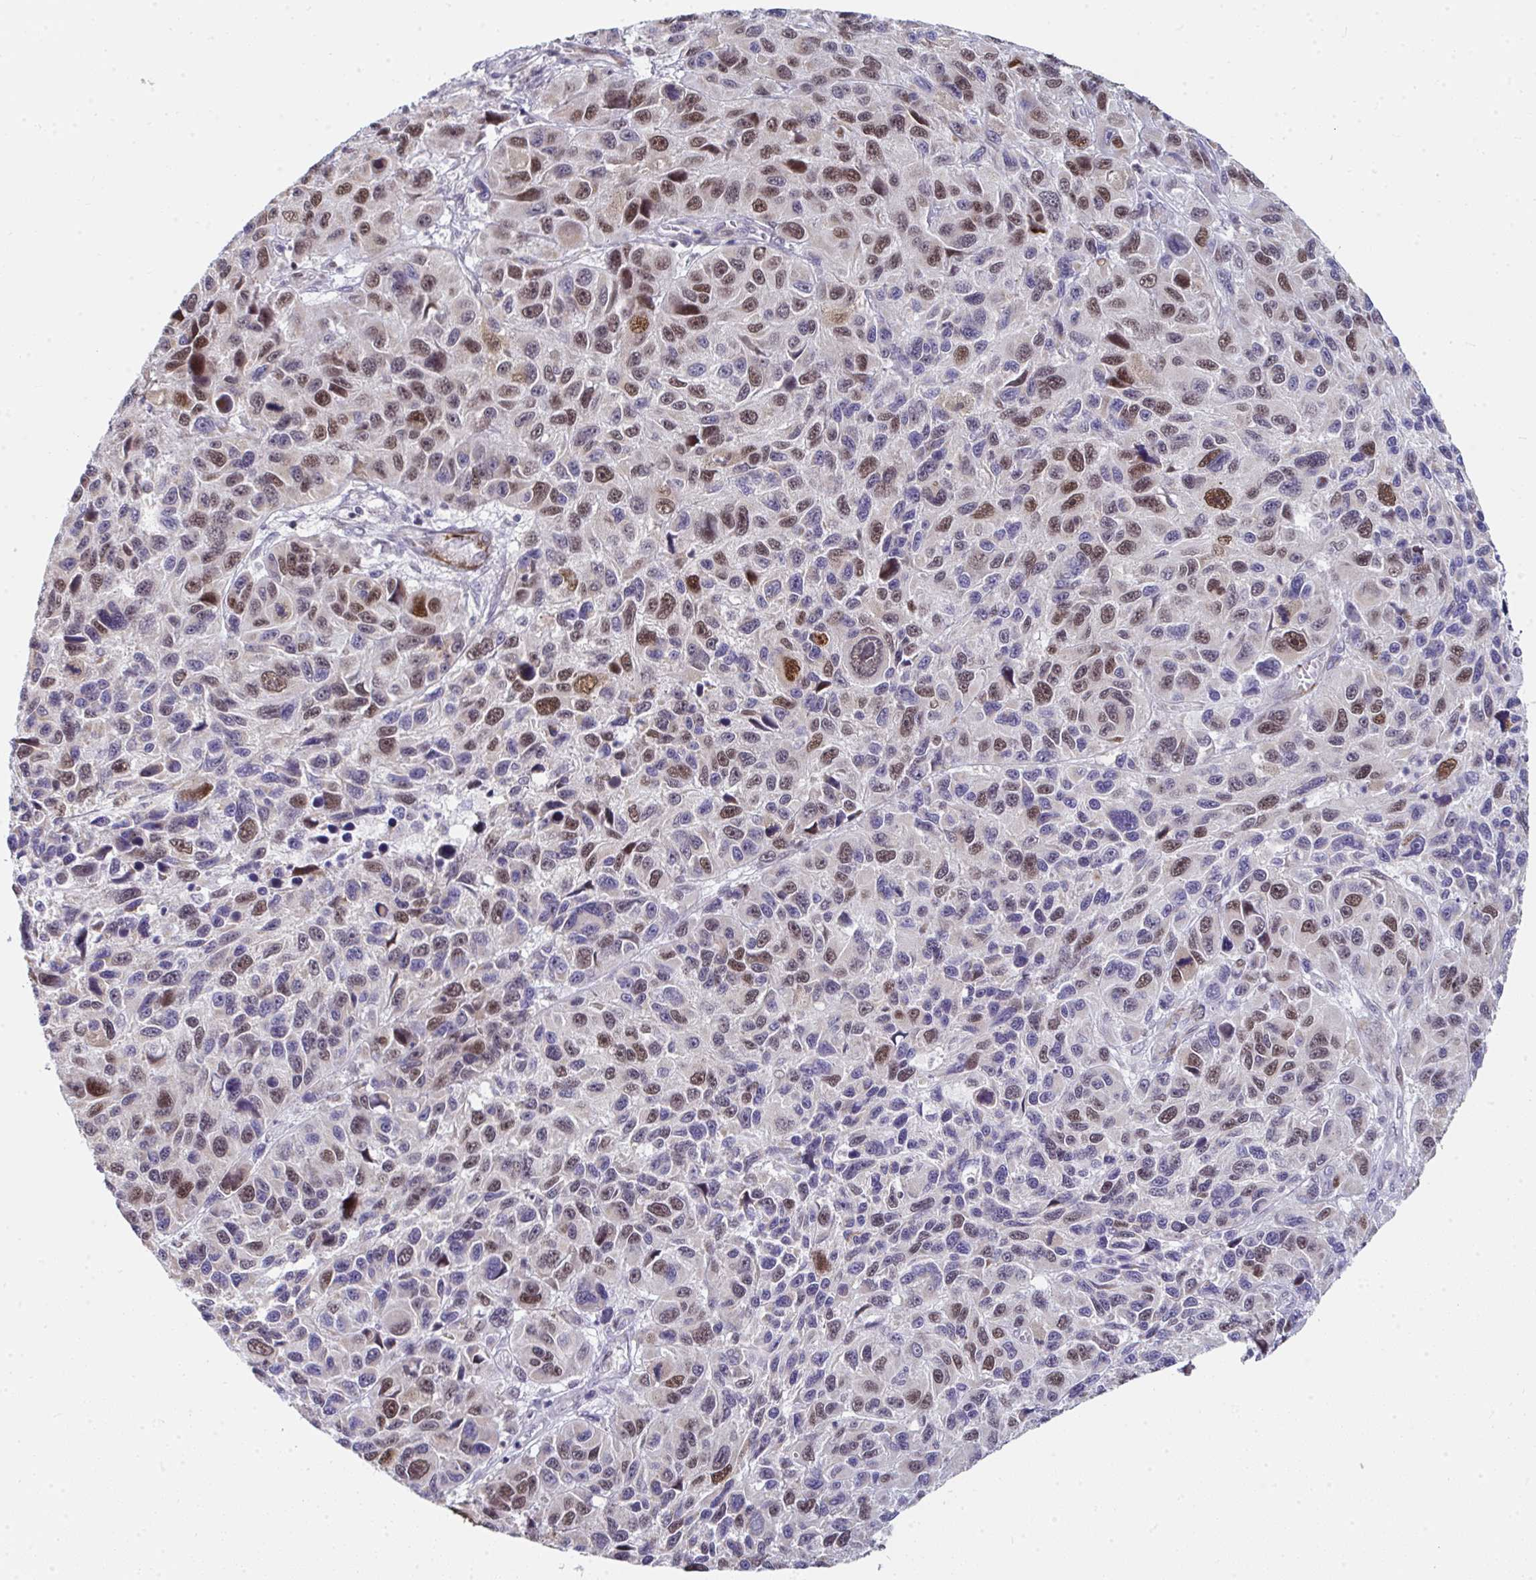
{"staining": {"intensity": "moderate", "quantity": "25%-75%", "location": "nuclear"}, "tissue": "melanoma", "cell_type": "Tumor cells", "image_type": "cancer", "snomed": [{"axis": "morphology", "description": "Malignant melanoma, NOS"}, {"axis": "topography", "description": "Skin"}], "caption": "DAB (3,3'-diaminobenzidine) immunohistochemical staining of human malignant melanoma exhibits moderate nuclear protein expression in about 25%-75% of tumor cells. The staining was performed using DAB to visualize the protein expression in brown, while the nuclei were stained in blue with hematoxylin (Magnification: 20x).", "gene": "GINS2", "patient": {"sex": "male", "age": 53}}